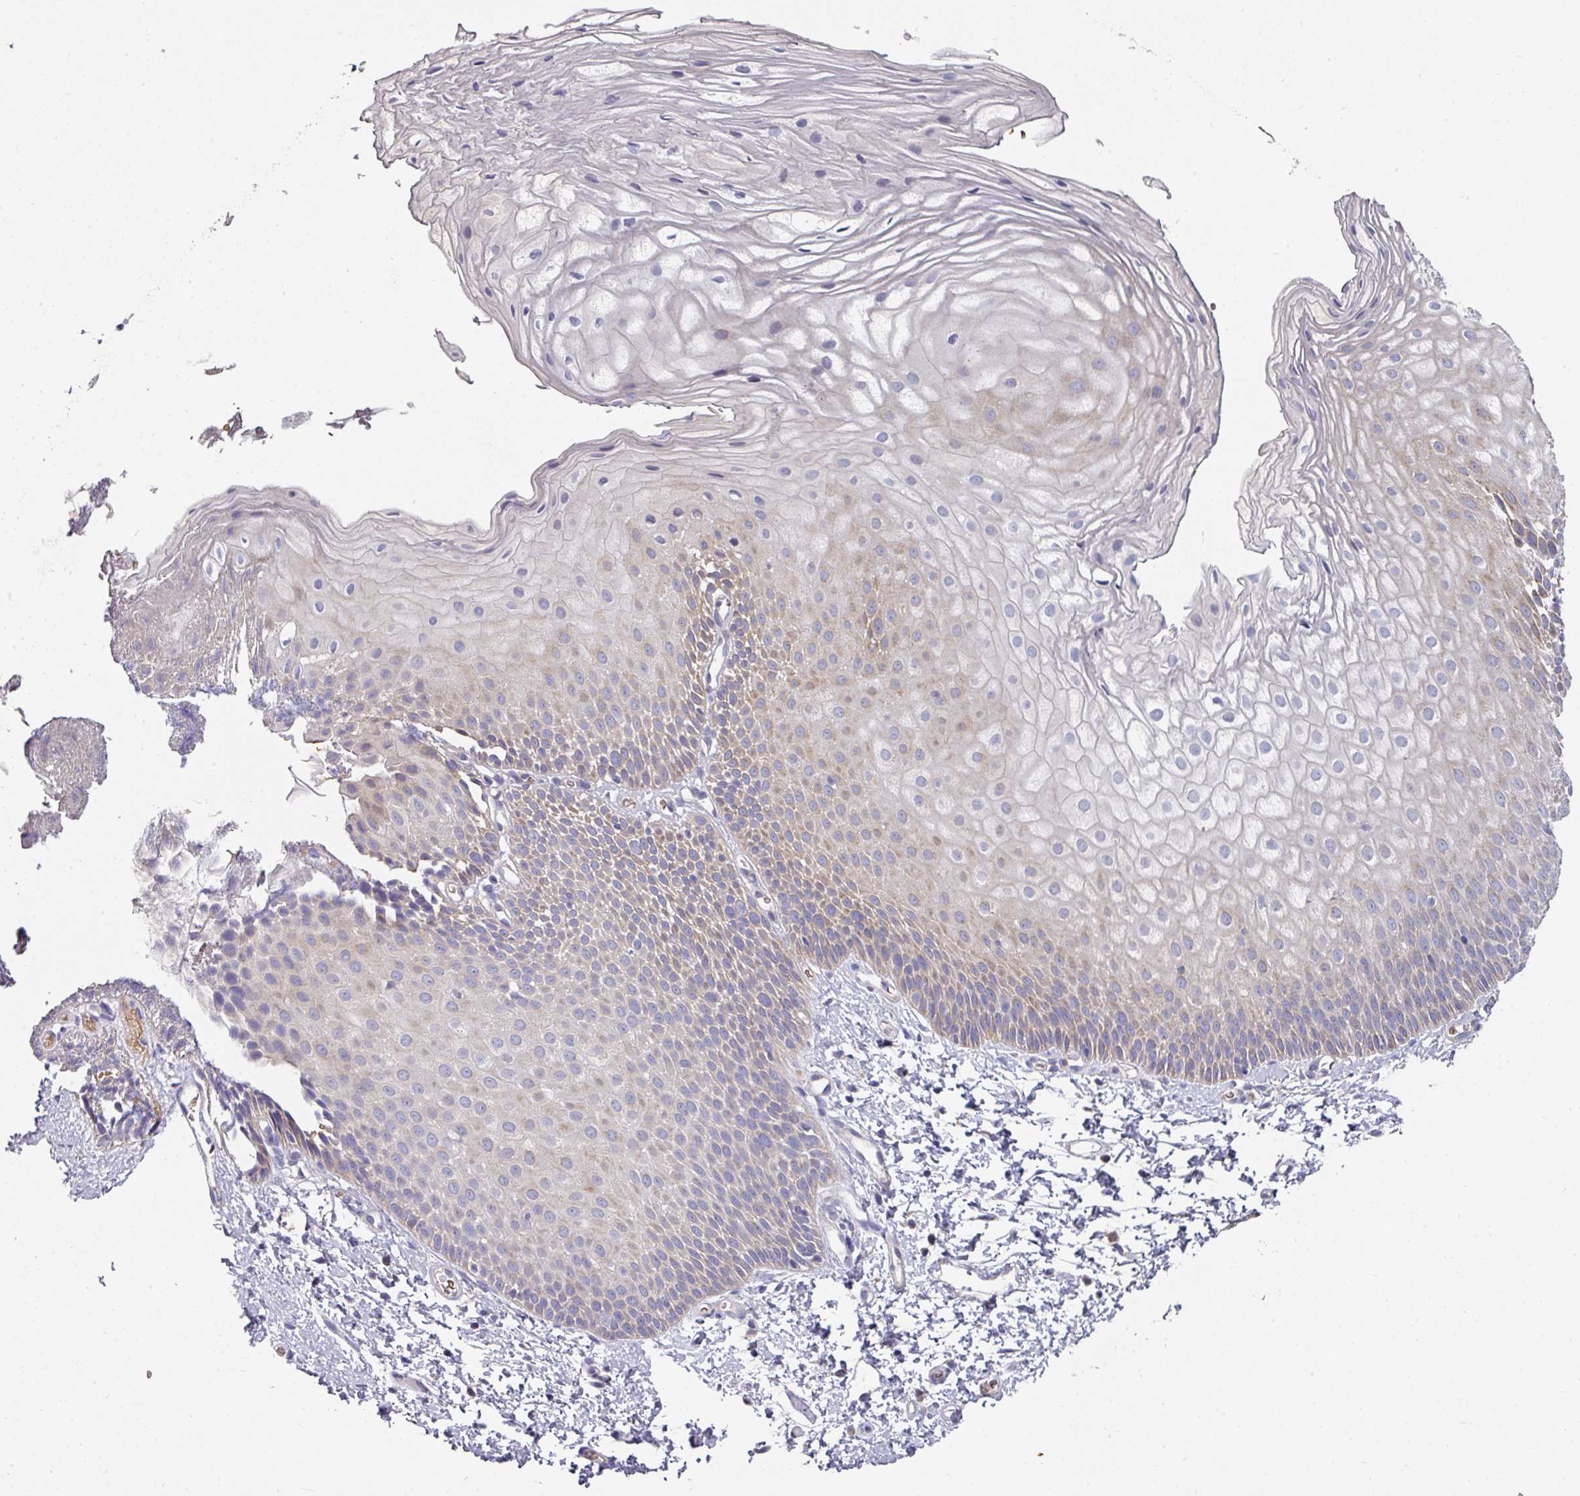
{"staining": {"intensity": "moderate", "quantity": "25%-75%", "location": "cytoplasmic/membranous"}, "tissue": "skin", "cell_type": "Epidermal cells", "image_type": "normal", "snomed": [{"axis": "morphology", "description": "Normal tissue, NOS"}, {"axis": "topography", "description": "Anal"}], "caption": "Immunohistochemical staining of benign human skin reveals moderate cytoplasmic/membranous protein staining in about 25%-75% of epidermal cells. Using DAB (brown) and hematoxylin (blue) stains, captured at high magnification using brightfield microscopy.", "gene": "PYROXD2", "patient": {"sex": "female", "age": 40}}